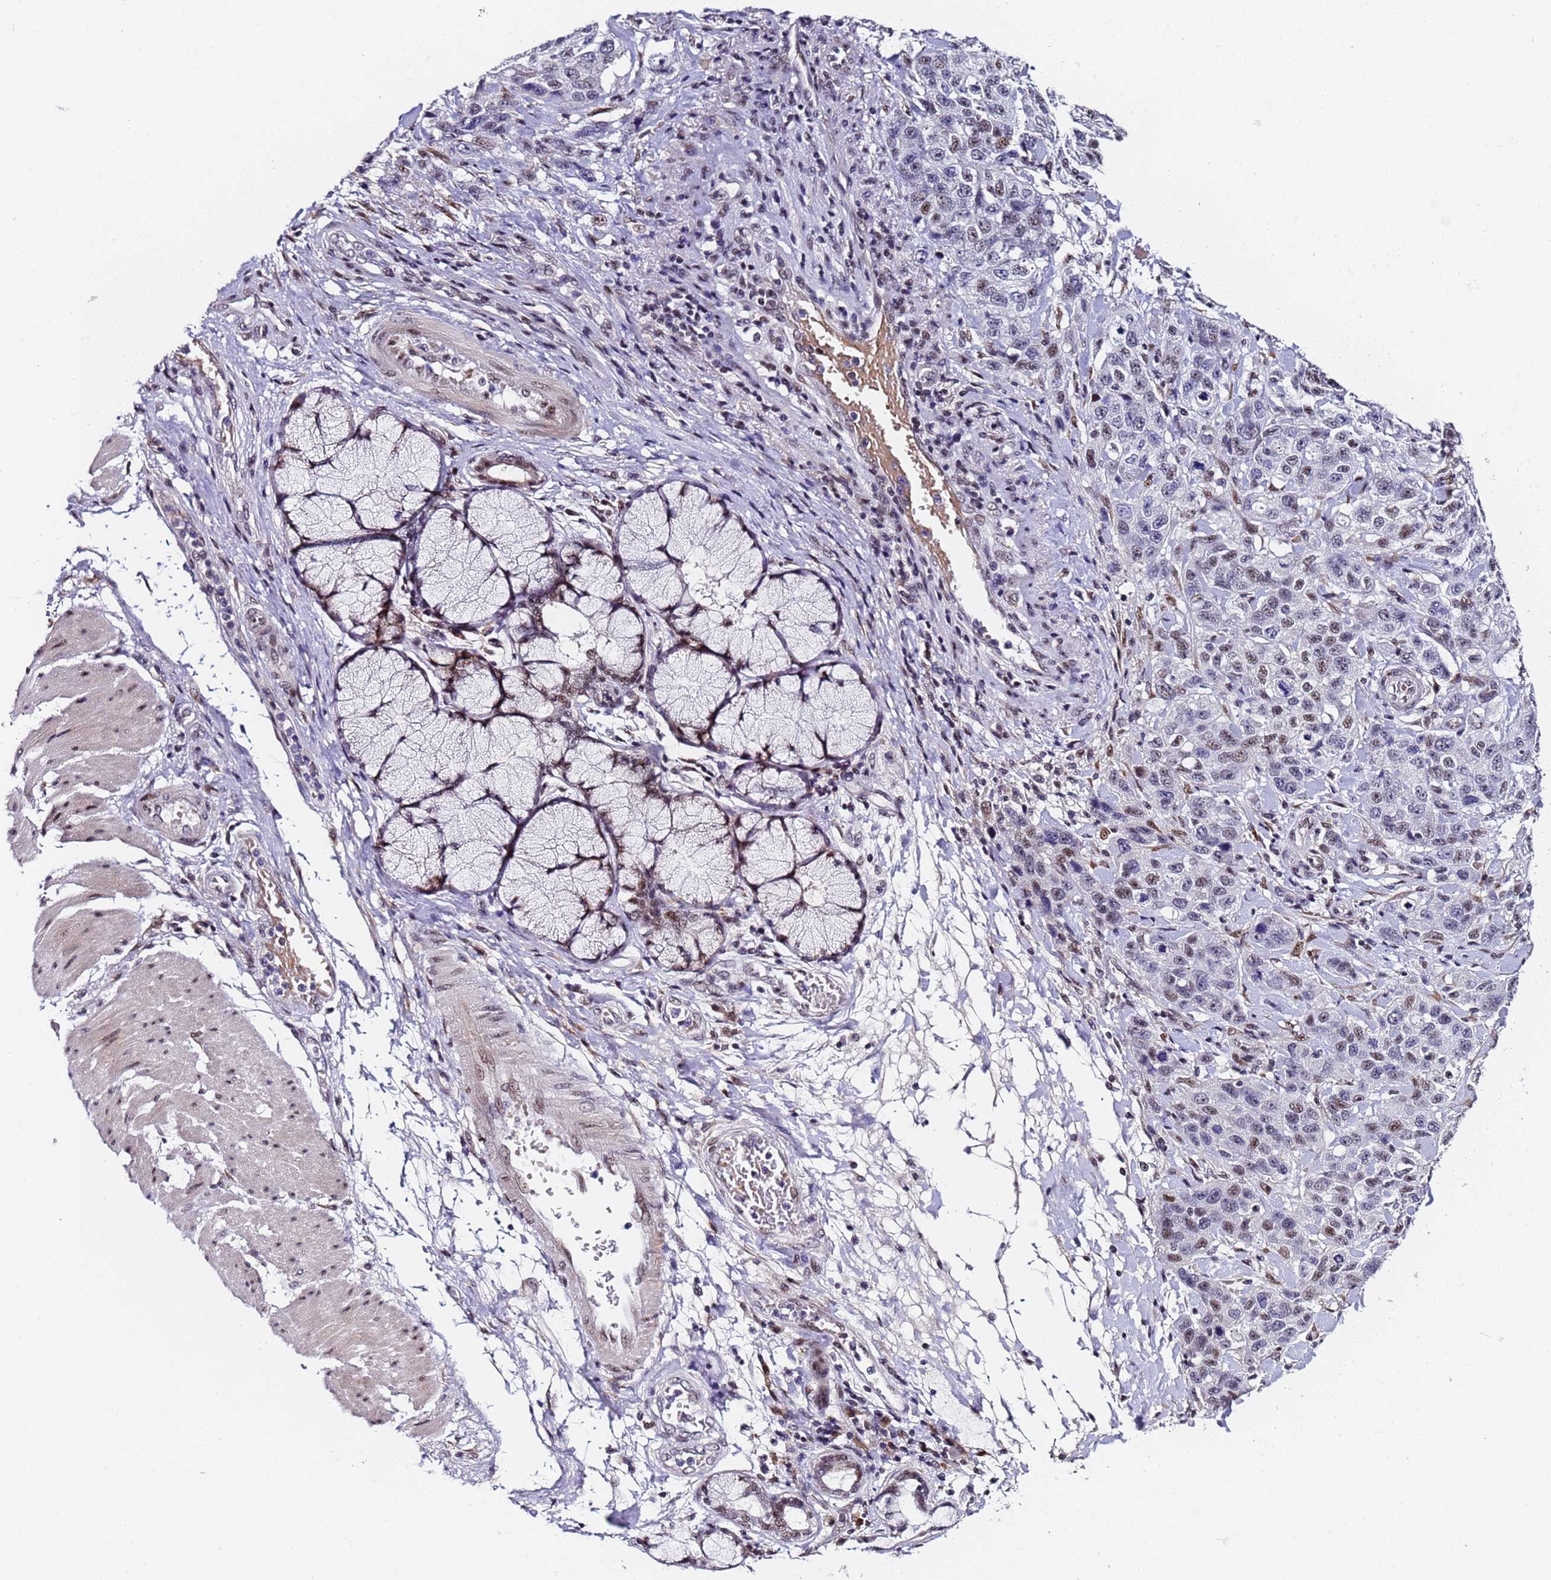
{"staining": {"intensity": "moderate", "quantity": "<25%", "location": "nuclear"}, "tissue": "stomach cancer", "cell_type": "Tumor cells", "image_type": "cancer", "snomed": [{"axis": "morphology", "description": "Adenocarcinoma, NOS"}, {"axis": "topography", "description": "Stomach"}], "caption": "Stomach adenocarcinoma was stained to show a protein in brown. There is low levels of moderate nuclear expression in approximately <25% of tumor cells.", "gene": "FNBP4", "patient": {"sex": "male", "age": 48}}